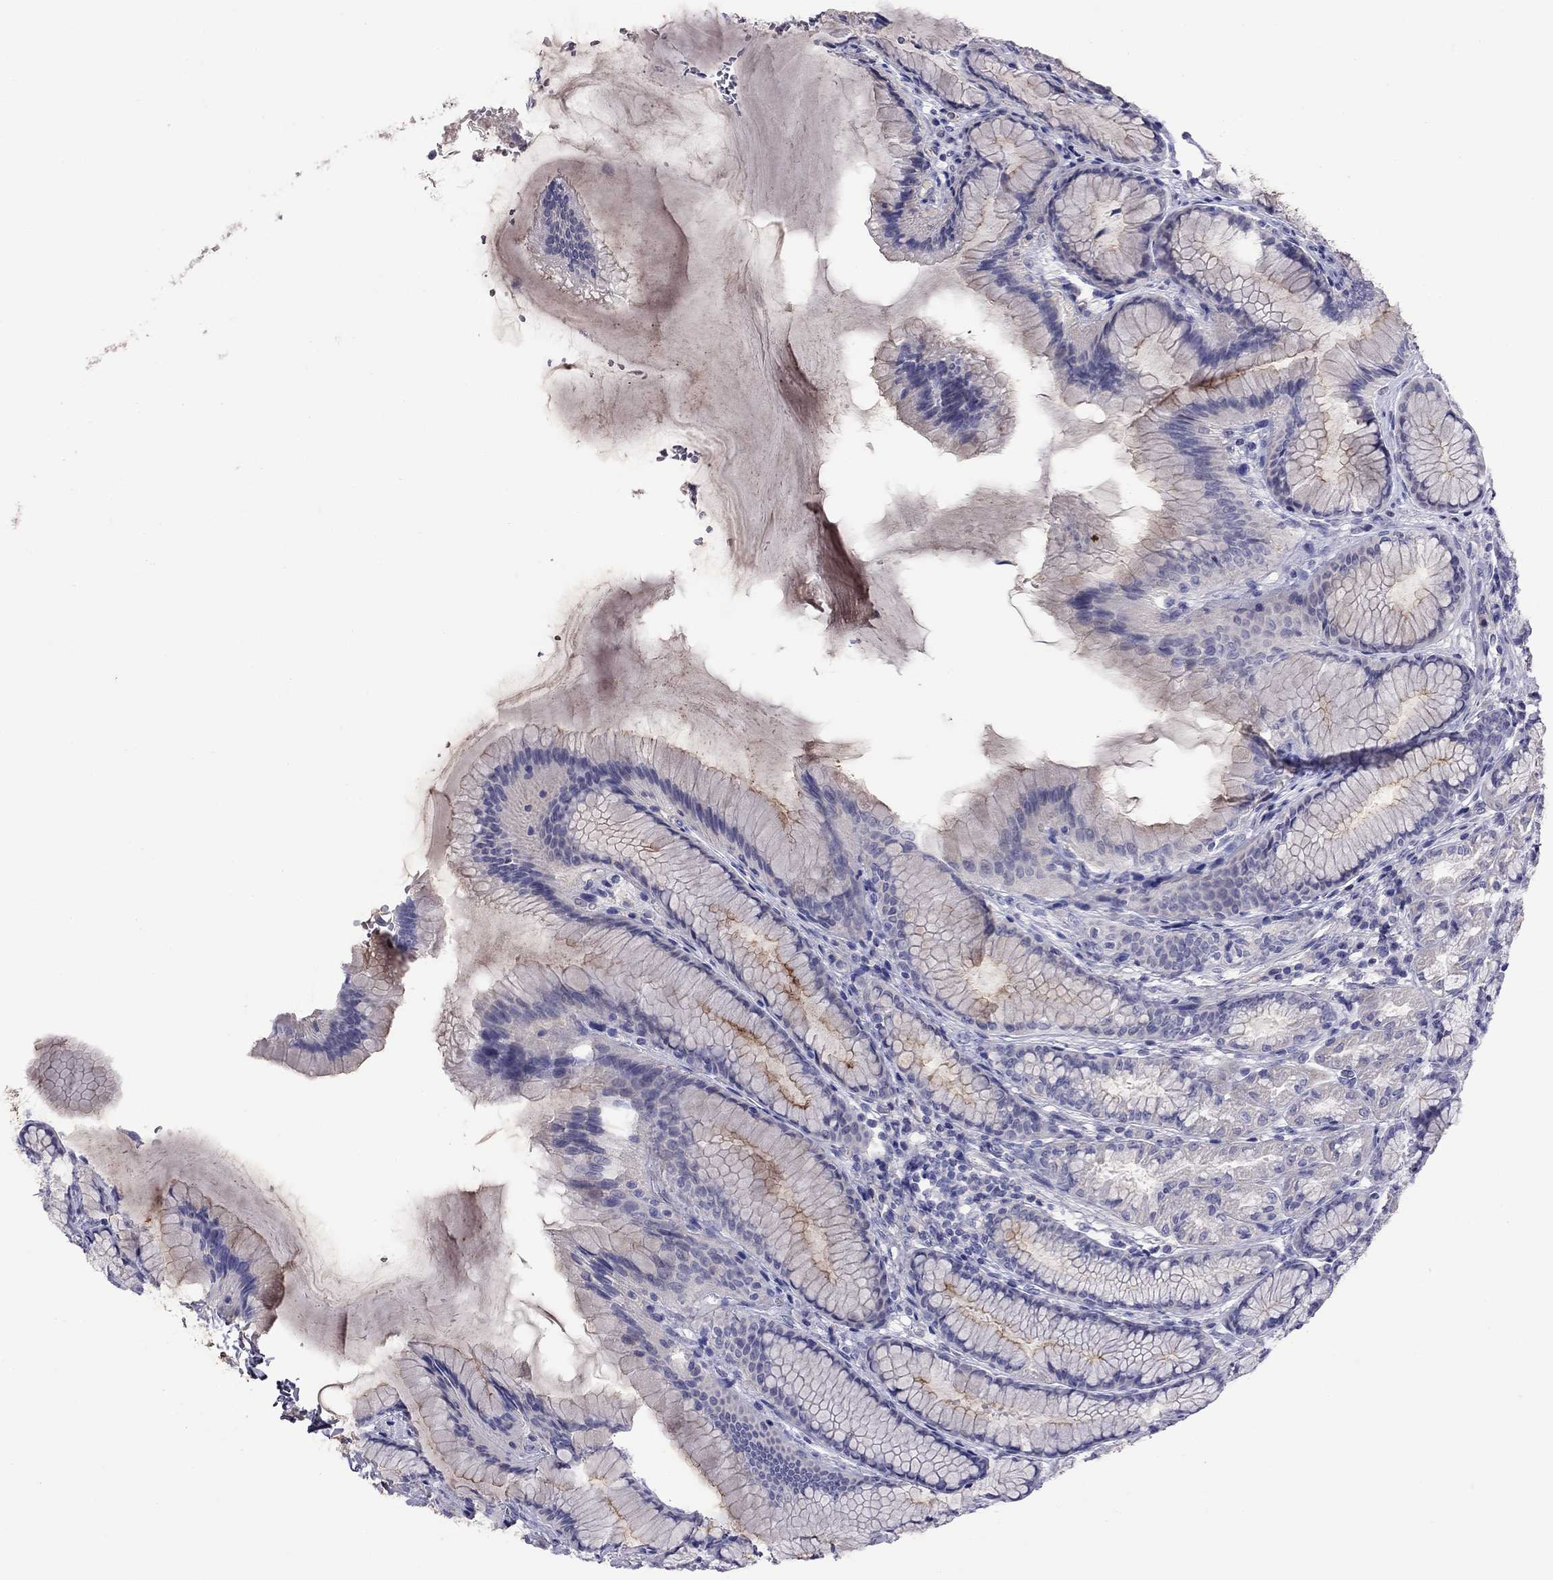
{"staining": {"intensity": "strong", "quantity": "<25%", "location": "cytoplasmic/membranous"}, "tissue": "stomach", "cell_type": "Glandular cells", "image_type": "normal", "snomed": [{"axis": "morphology", "description": "Normal tissue, NOS"}, {"axis": "morphology", "description": "Adenocarcinoma, NOS"}, {"axis": "topography", "description": "Stomach"}], "caption": "Immunohistochemical staining of unremarkable stomach displays <25% levels of strong cytoplasmic/membranous protein expression in about <25% of glandular cells.", "gene": "CFAP91", "patient": {"sex": "female", "age": 79}}